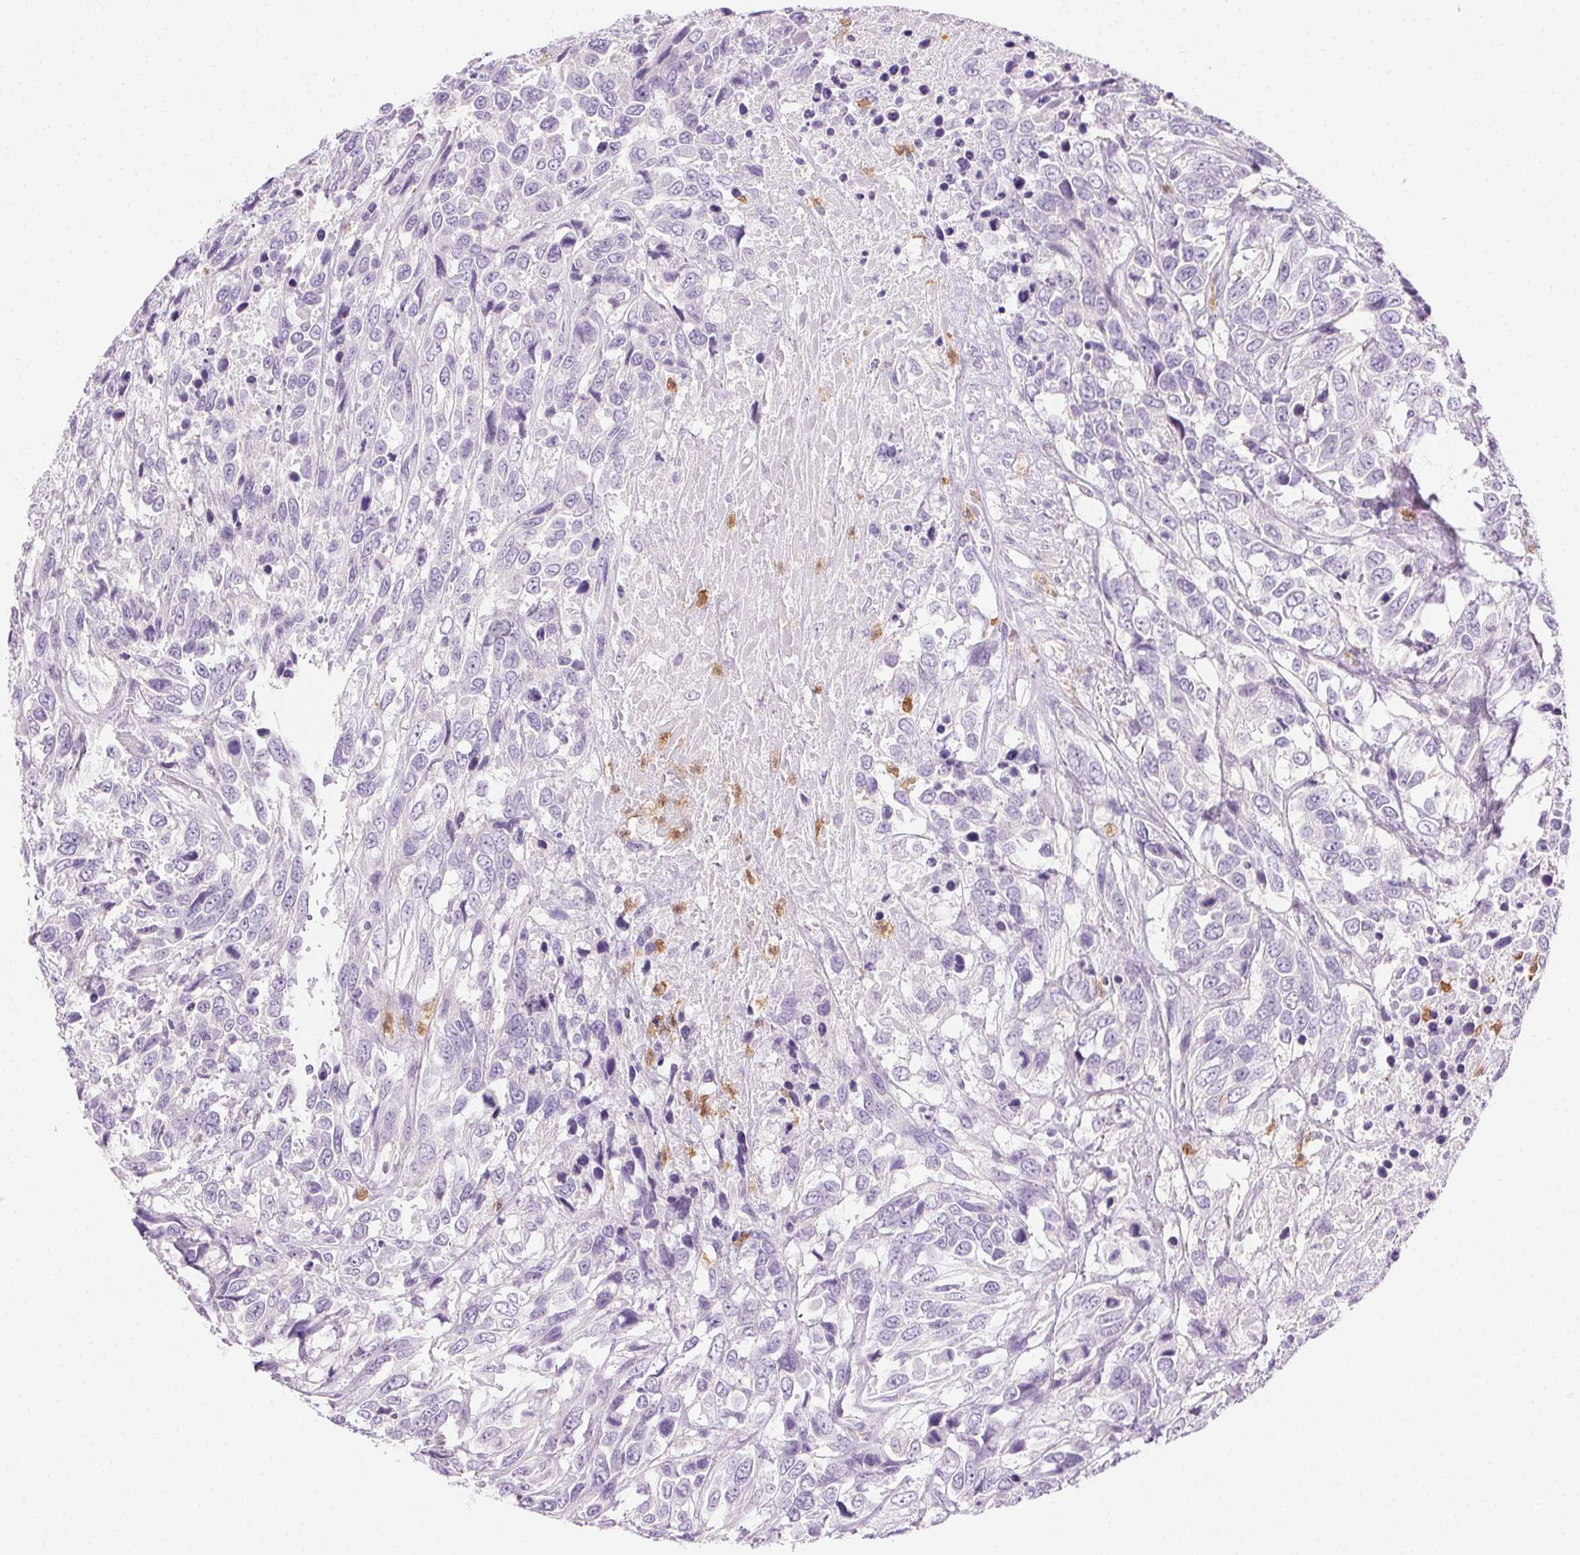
{"staining": {"intensity": "negative", "quantity": "none", "location": "none"}, "tissue": "urothelial cancer", "cell_type": "Tumor cells", "image_type": "cancer", "snomed": [{"axis": "morphology", "description": "Urothelial carcinoma, High grade"}, {"axis": "topography", "description": "Urinary bladder"}], "caption": "An immunohistochemistry (IHC) photomicrograph of urothelial cancer is shown. There is no staining in tumor cells of urothelial cancer. (DAB immunohistochemistry, high magnification).", "gene": "TMEM45A", "patient": {"sex": "female", "age": 70}}